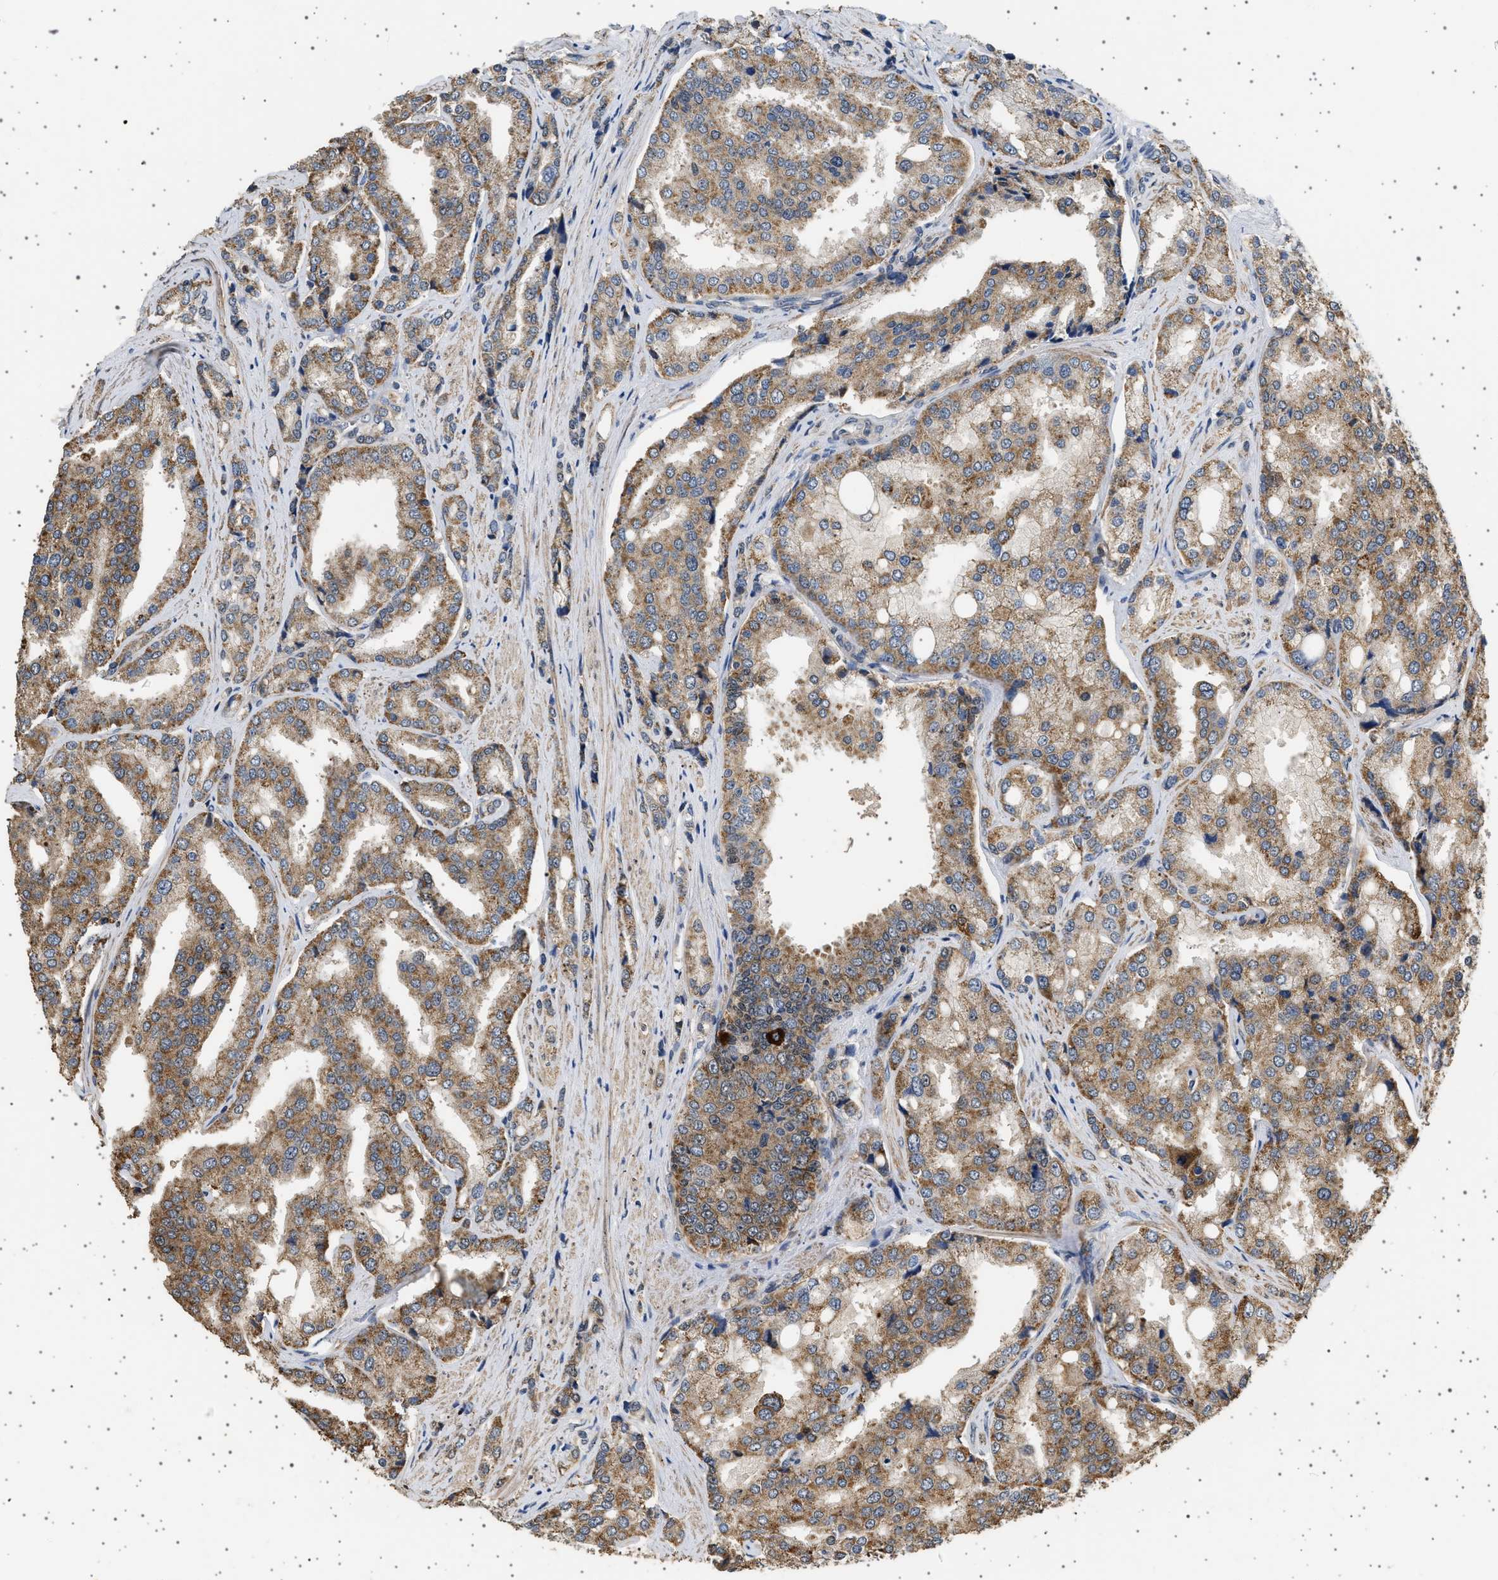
{"staining": {"intensity": "moderate", "quantity": ">75%", "location": "cytoplasmic/membranous"}, "tissue": "prostate cancer", "cell_type": "Tumor cells", "image_type": "cancer", "snomed": [{"axis": "morphology", "description": "Adenocarcinoma, High grade"}, {"axis": "topography", "description": "Prostate"}], "caption": "Protein expression analysis of human prostate cancer reveals moderate cytoplasmic/membranous staining in about >75% of tumor cells.", "gene": "KCNA4", "patient": {"sex": "male", "age": 50}}